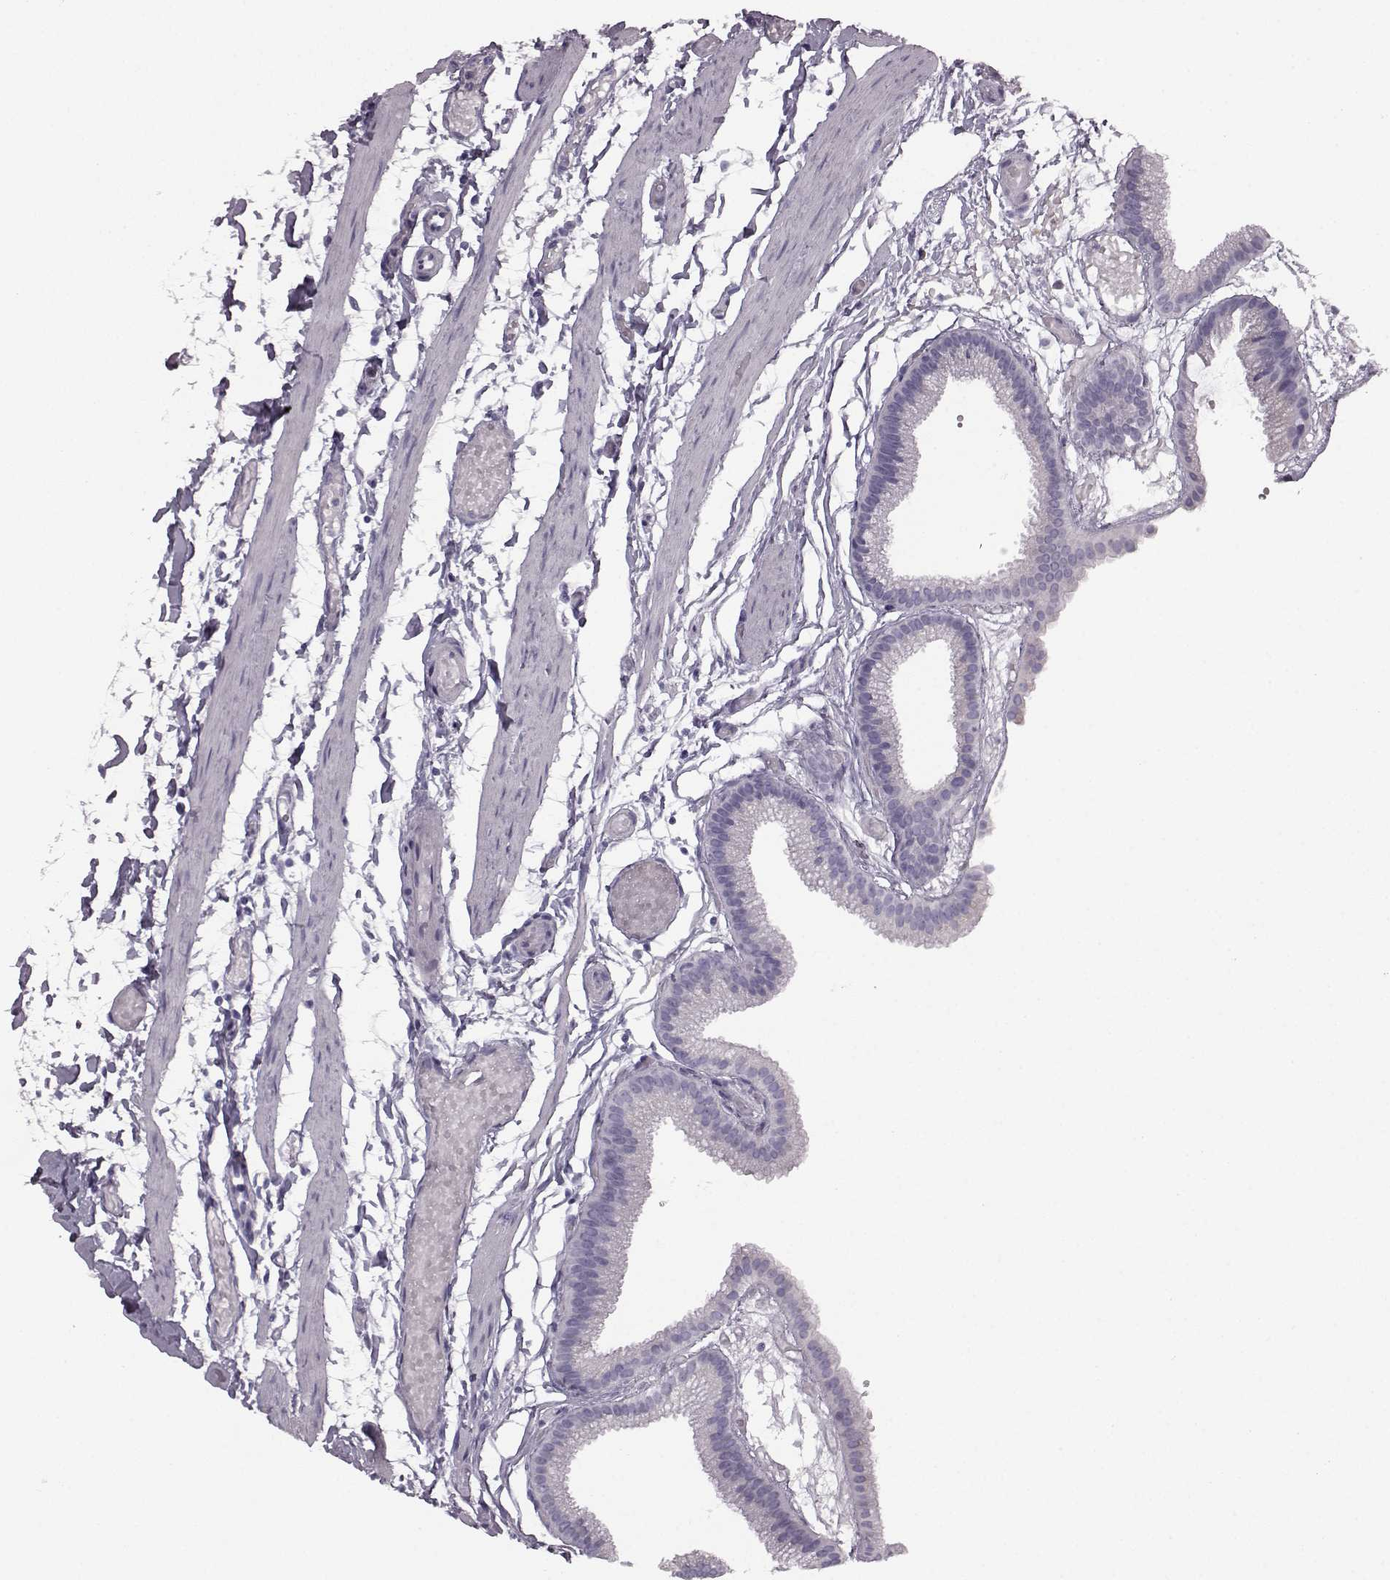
{"staining": {"intensity": "negative", "quantity": "none", "location": "none"}, "tissue": "gallbladder", "cell_type": "Glandular cells", "image_type": "normal", "snomed": [{"axis": "morphology", "description": "Normal tissue, NOS"}, {"axis": "topography", "description": "Gallbladder"}], "caption": "Immunohistochemistry (IHC) of unremarkable human gallbladder displays no staining in glandular cells. The staining was performed using DAB to visualize the protein expression in brown, while the nuclei were stained in blue with hematoxylin (Magnification: 20x).", "gene": "JSRP1", "patient": {"sex": "female", "age": 45}}